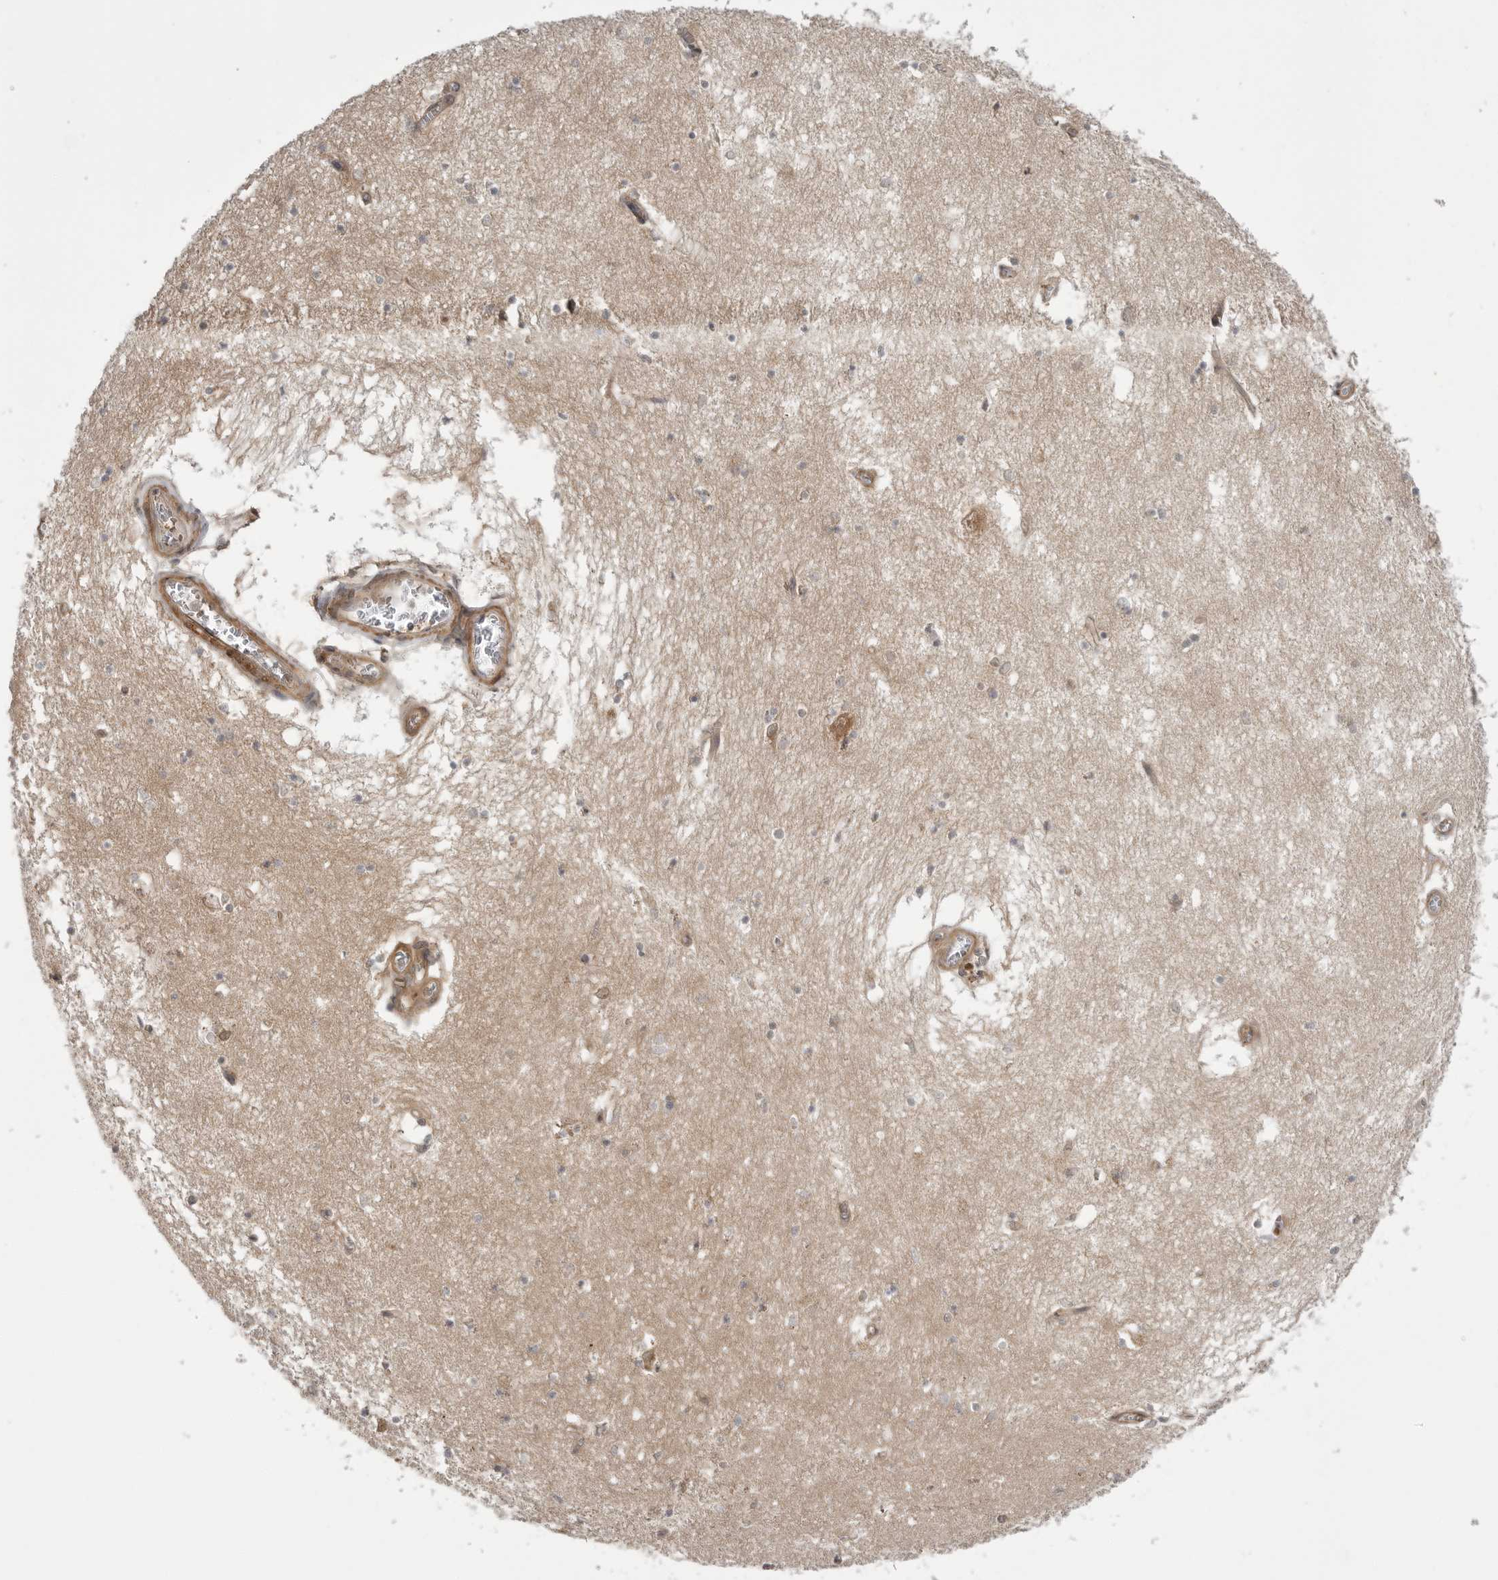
{"staining": {"intensity": "negative", "quantity": "none", "location": "none"}, "tissue": "hippocampus", "cell_type": "Glial cells", "image_type": "normal", "snomed": [{"axis": "morphology", "description": "Normal tissue, NOS"}, {"axis": "topography", "description": "Hippocampus"}], "caption": "Glial cells show no significant expression in normal hippocampus. The staining is performed using DAB brown chromogen with nuclei counter-stained in using hematoxylin.", "gene": "PDCL", "patient": {"sex": "male", "age": 70}}